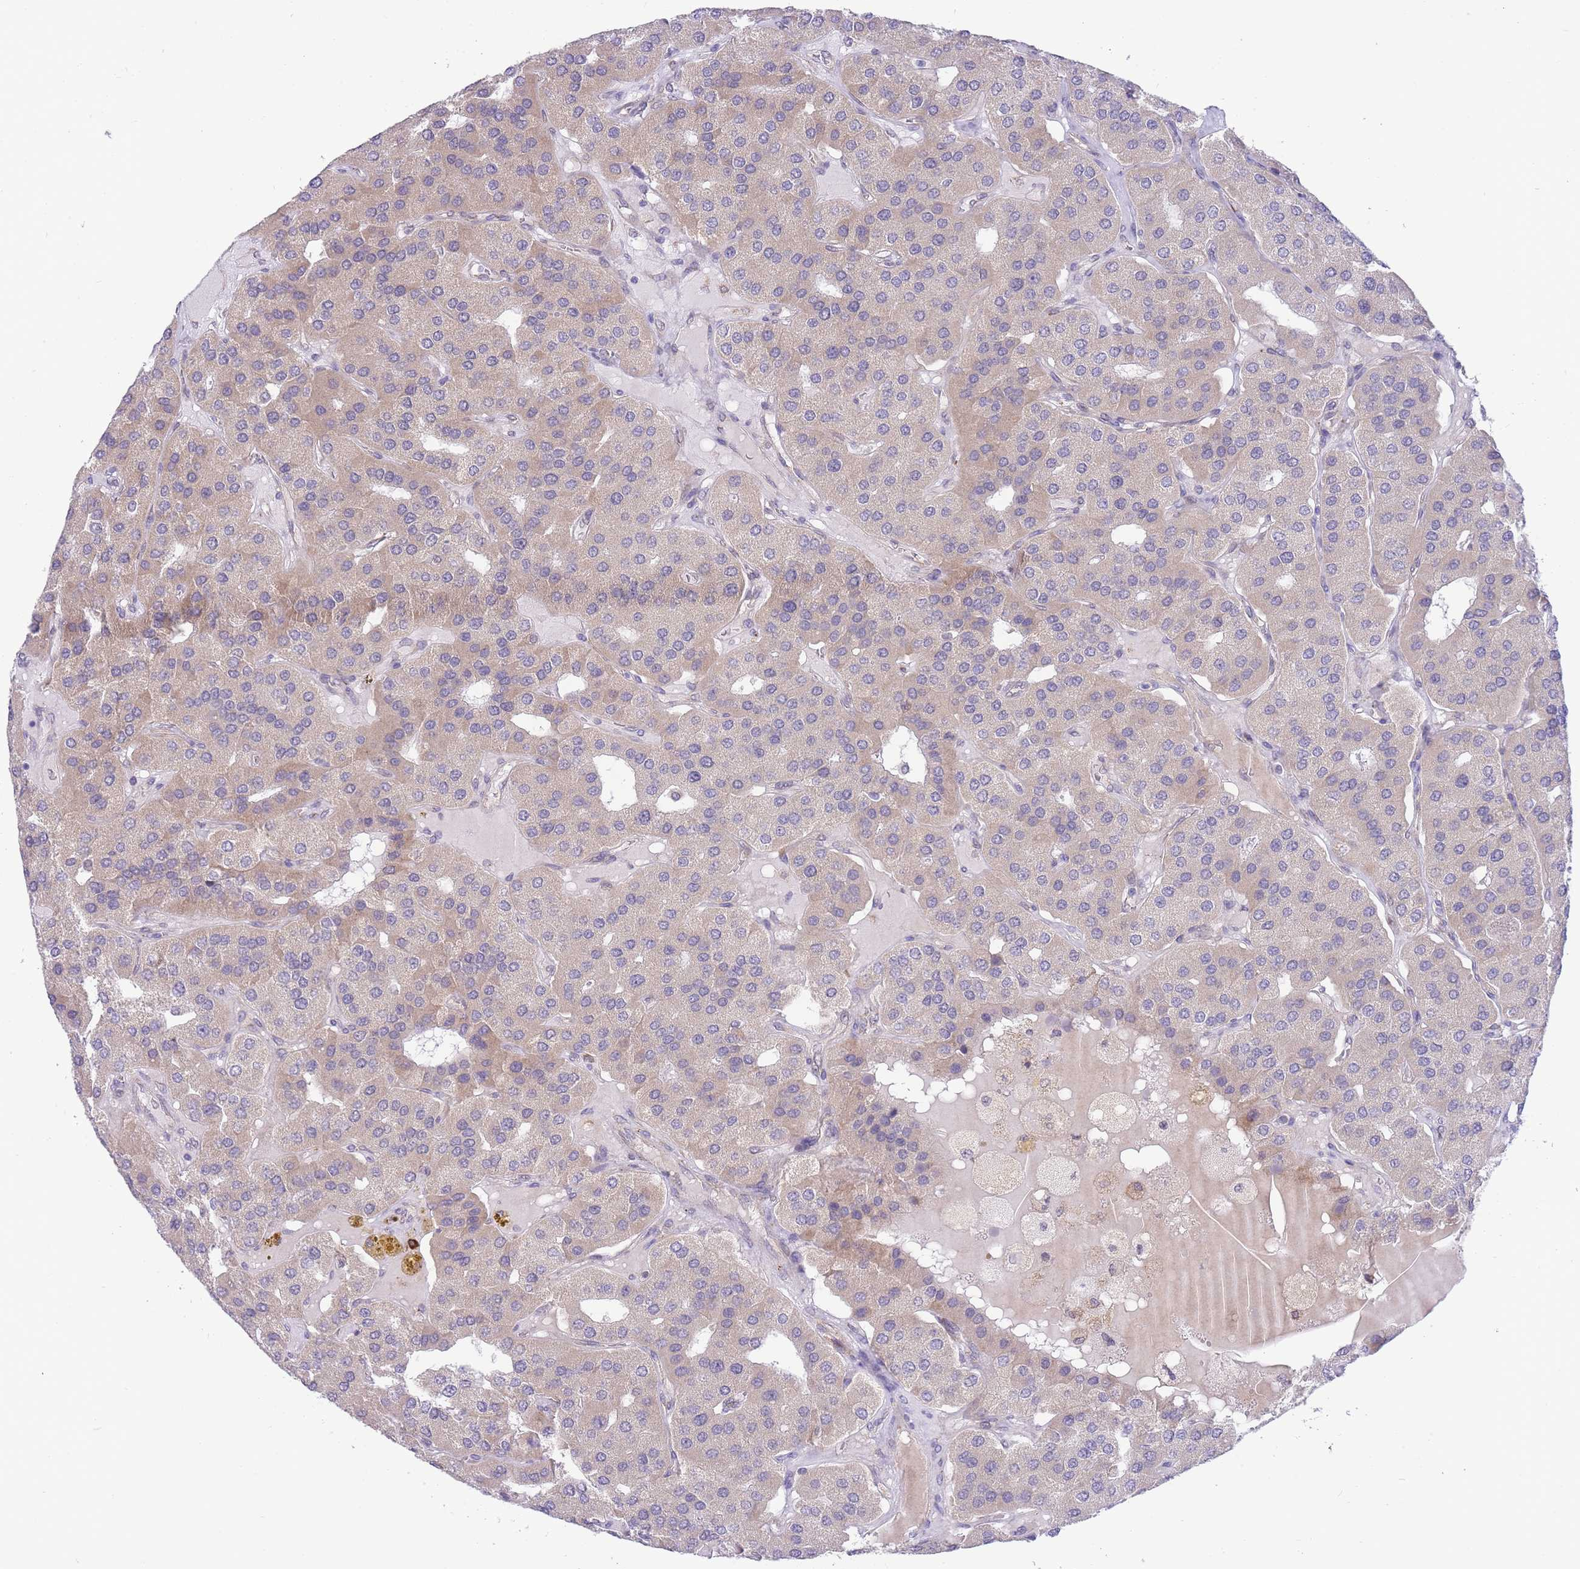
{"staining": {"intensity": "weak", "quantity": "25%-75%", "location": "cytoplasmic/membranous"}, "tissue": "parathyroid gland", "cell_type": "Glandular cells", "image_type": "normal", "snomed": [{"axis": "morphology", "description": "Normal tissue, NOS"}, {"axis": "morphology", "description": "Adenoma, NOS"}, {"axis": "topography", "description": "Parathyroid gland"}], "caption": "A photomicrograph of parathyroid gland stained for a protein exhibits weak cytoplasmic/membranous brown staining in glandular cells. The staining was performed using DAB, with brown indicating positive protein expression. Nuclei are stained blue with hematoxylin.", "gene": "EXOSC8", "patient": {"sex": "female", "age": 86}}